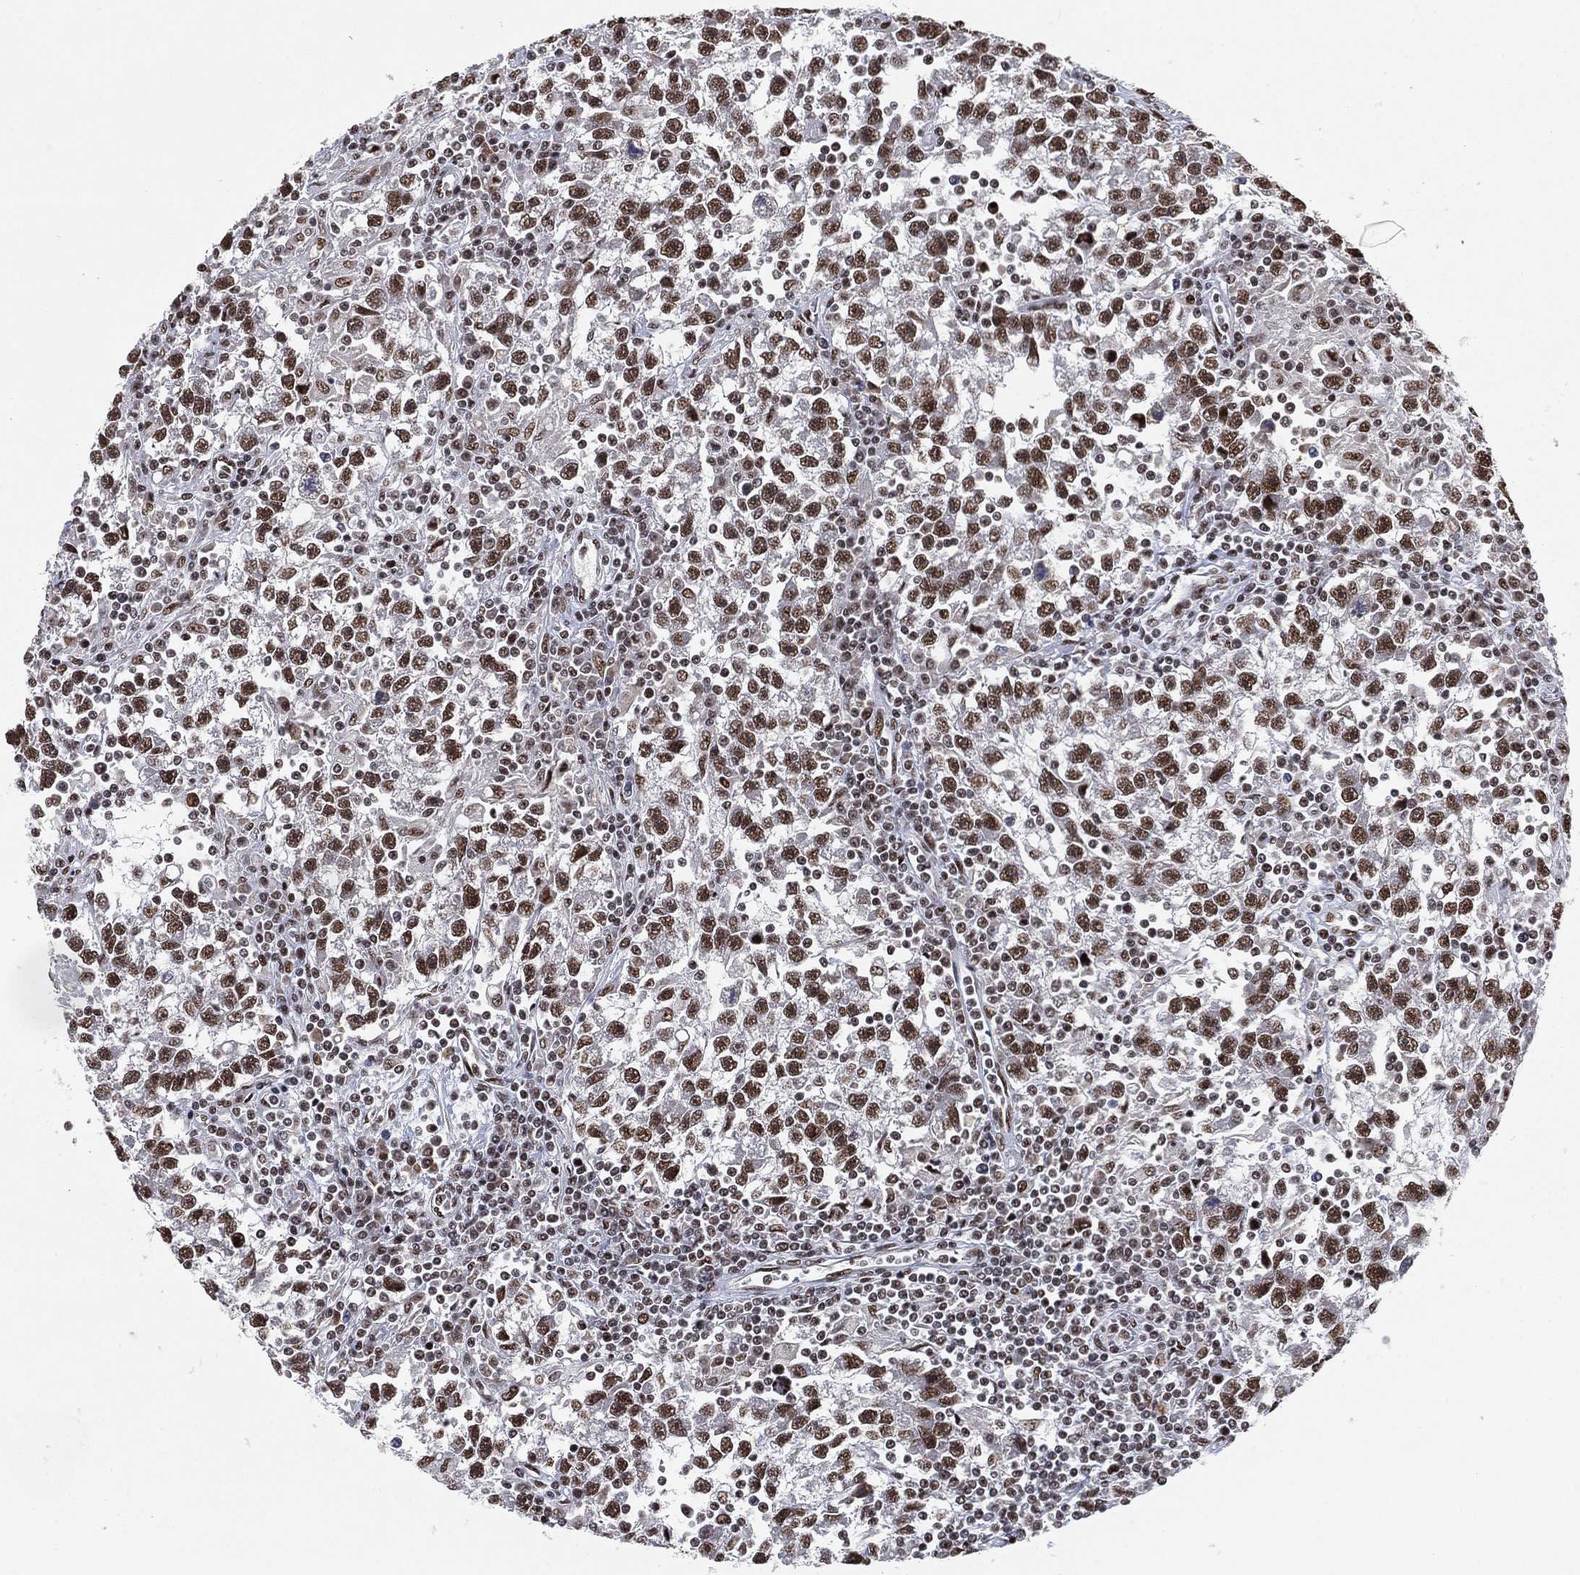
{"staining": {"intensity": "strong", "quantity": ">75%", "location": "nuclear"}, "tissue": "testis cancer", "cell_type": "Tumor cells", "image_type": "cancer", "snomed": [{"axis": "morphology", "description": "Seminoma, NOS"}, {"axis": "topography", "description": "Testis"}], "caption": "Testis seminoma stained with a protein marker exhibits strong staining in tumor cells.", "gene": "DDX27", "patient": {"sex": "male", "age": 47}}